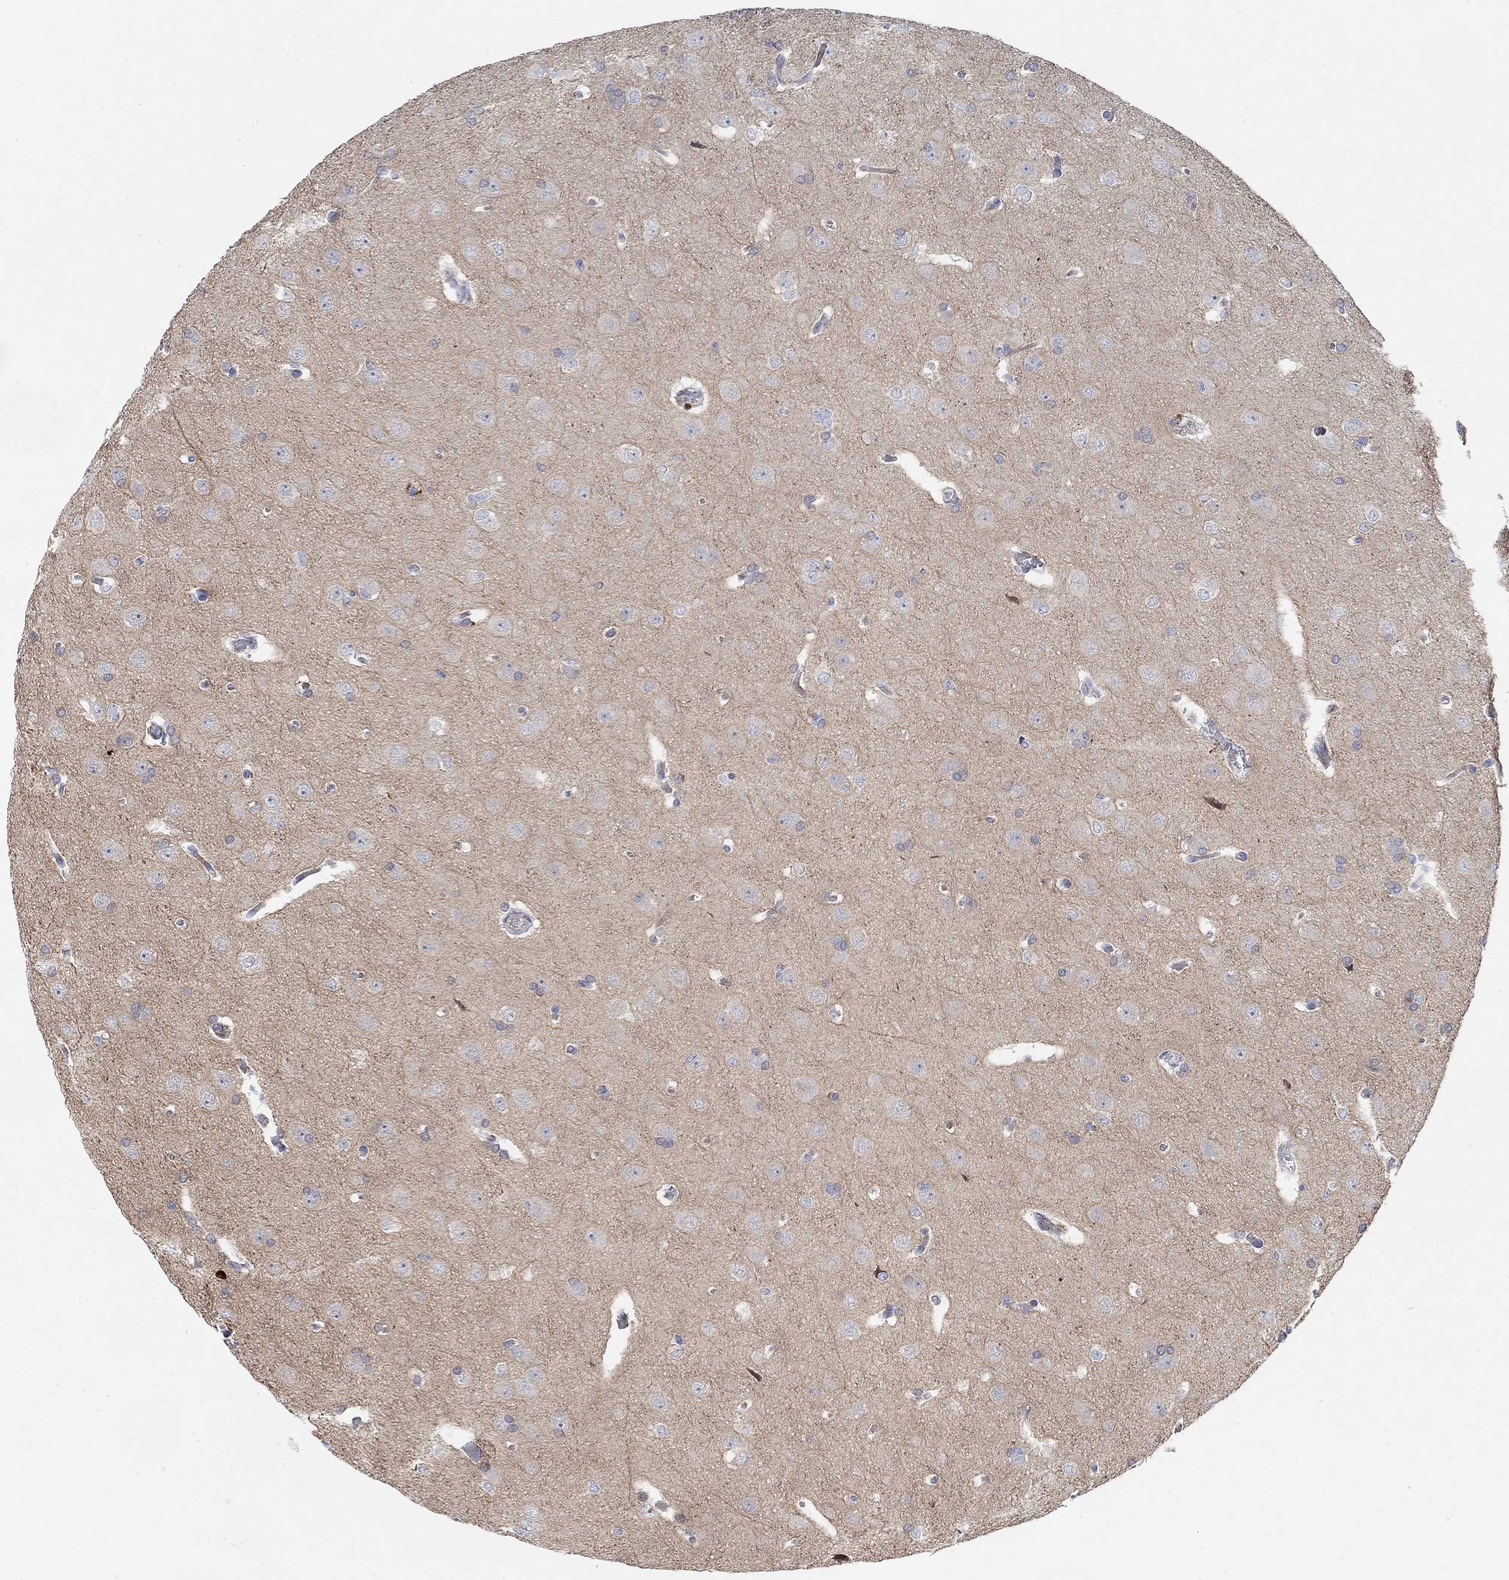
{"staining": {"intensity": "weak", "quantity": ">75%", "location": "cytoplasmic/membranous"}, "tissue": "glioma", "cell_type": "Tumor cells", "image_type": "cancer", "snomed": [{"axis": "morphology", "description": "Glioma, malignant, Low grade"}, {"axis": "topography", "description": "Brain"}], "caption": "Protein staining displays weak cytoplasmic/membranous staining in approximately >75% of tumor cells in glioma.", "gene": "HCRTR1", "patient": {"sex": "female", "age": 32}}